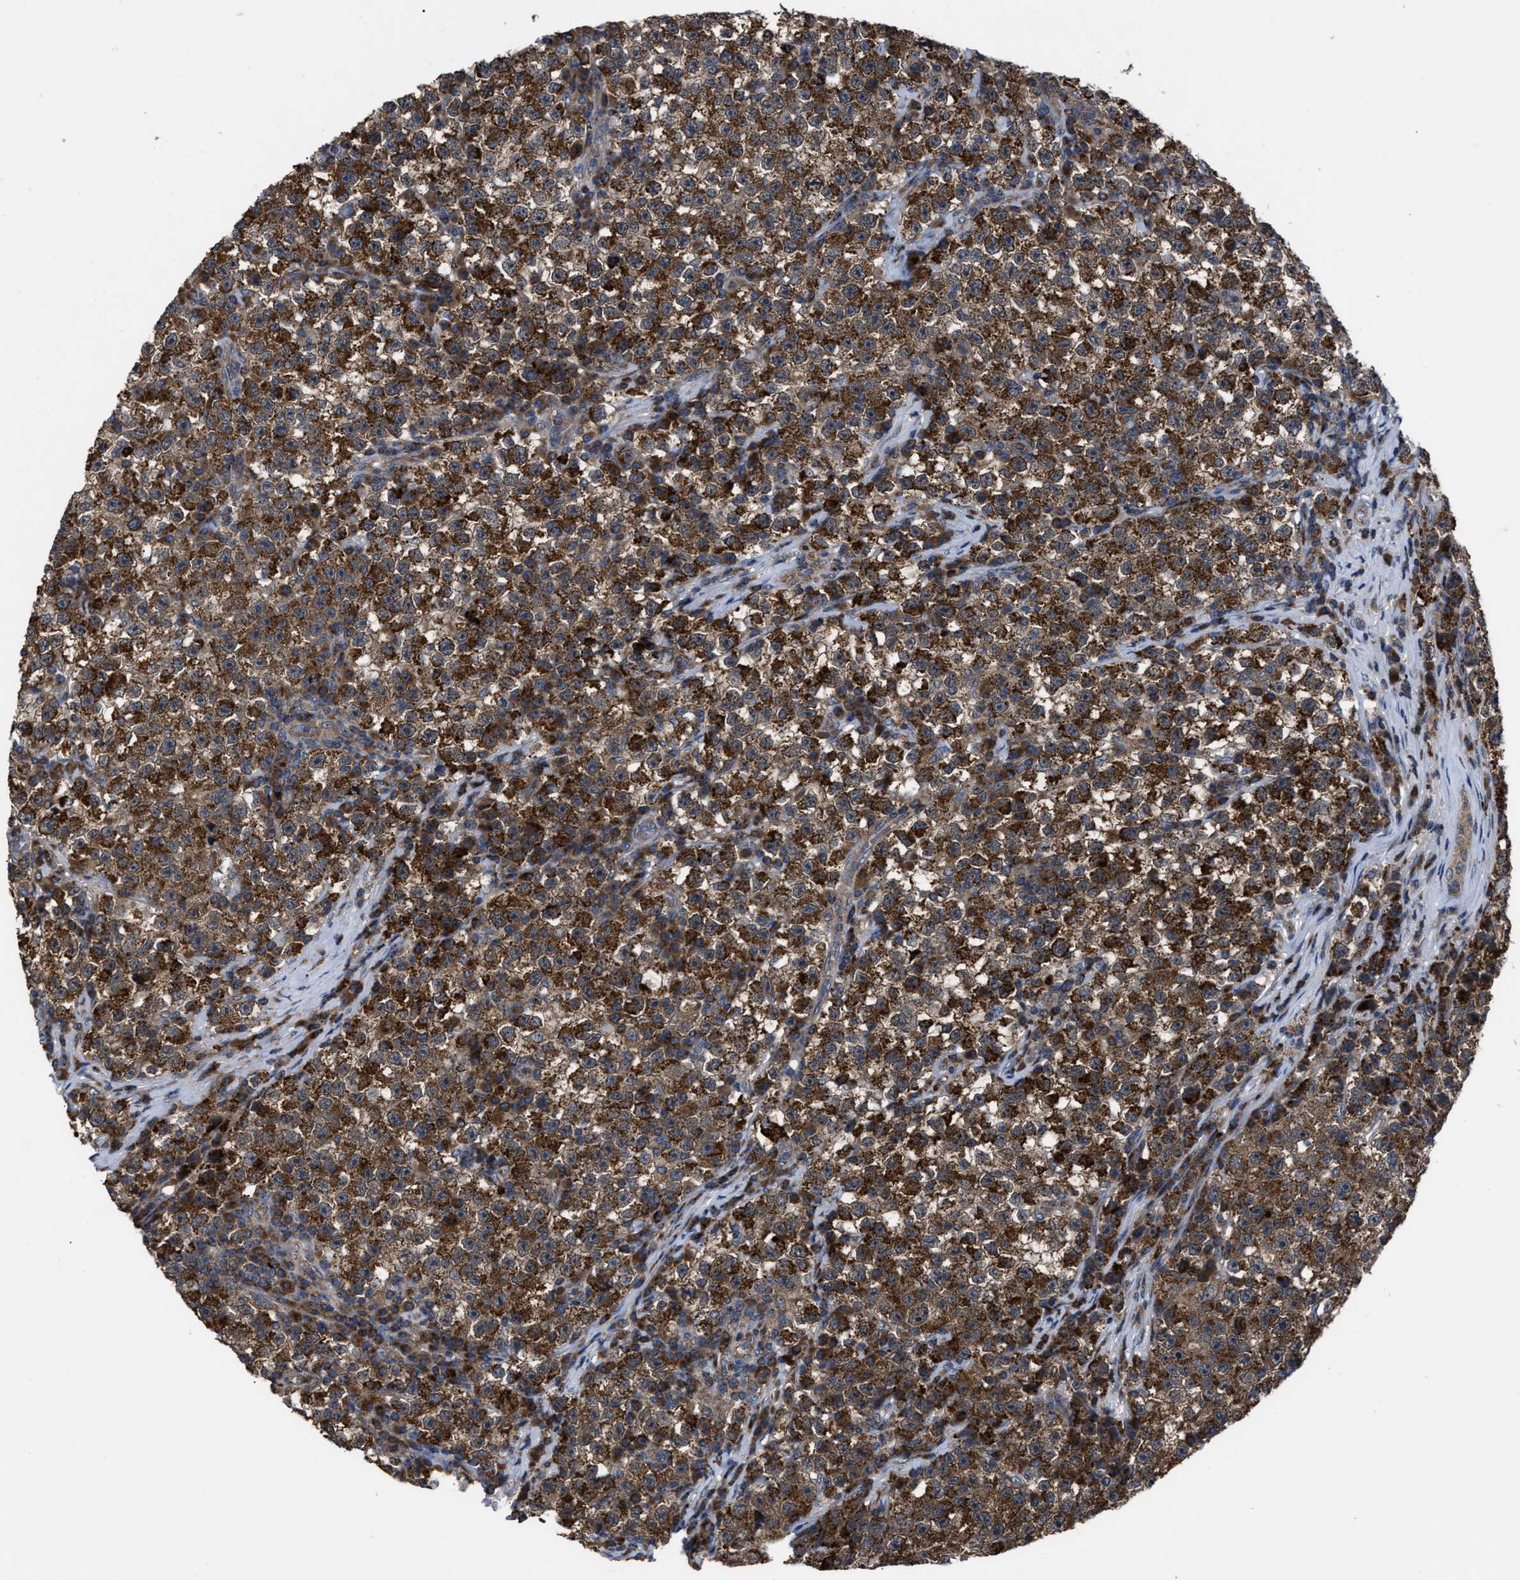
{"staining": {"intensity": "strong", "quantity": ">75%", "location": "cytoplasmic/membranous"}, "tissue": "testis cancer", "cell_type": "Tumor cells", "image_type": "cancer", "snomed": [{"axis": "morphology", "description": "Seminoma, NOS"}, {"axis": "topography", "description": "Testis"}], "caption": "Protein staining of testis cancer tissue exhibits strong cytoplasmic/membranous expression in approximately >75% of tumor cells.", "gene": "PASK", "patient": {"sex": "male", "age": 22}}